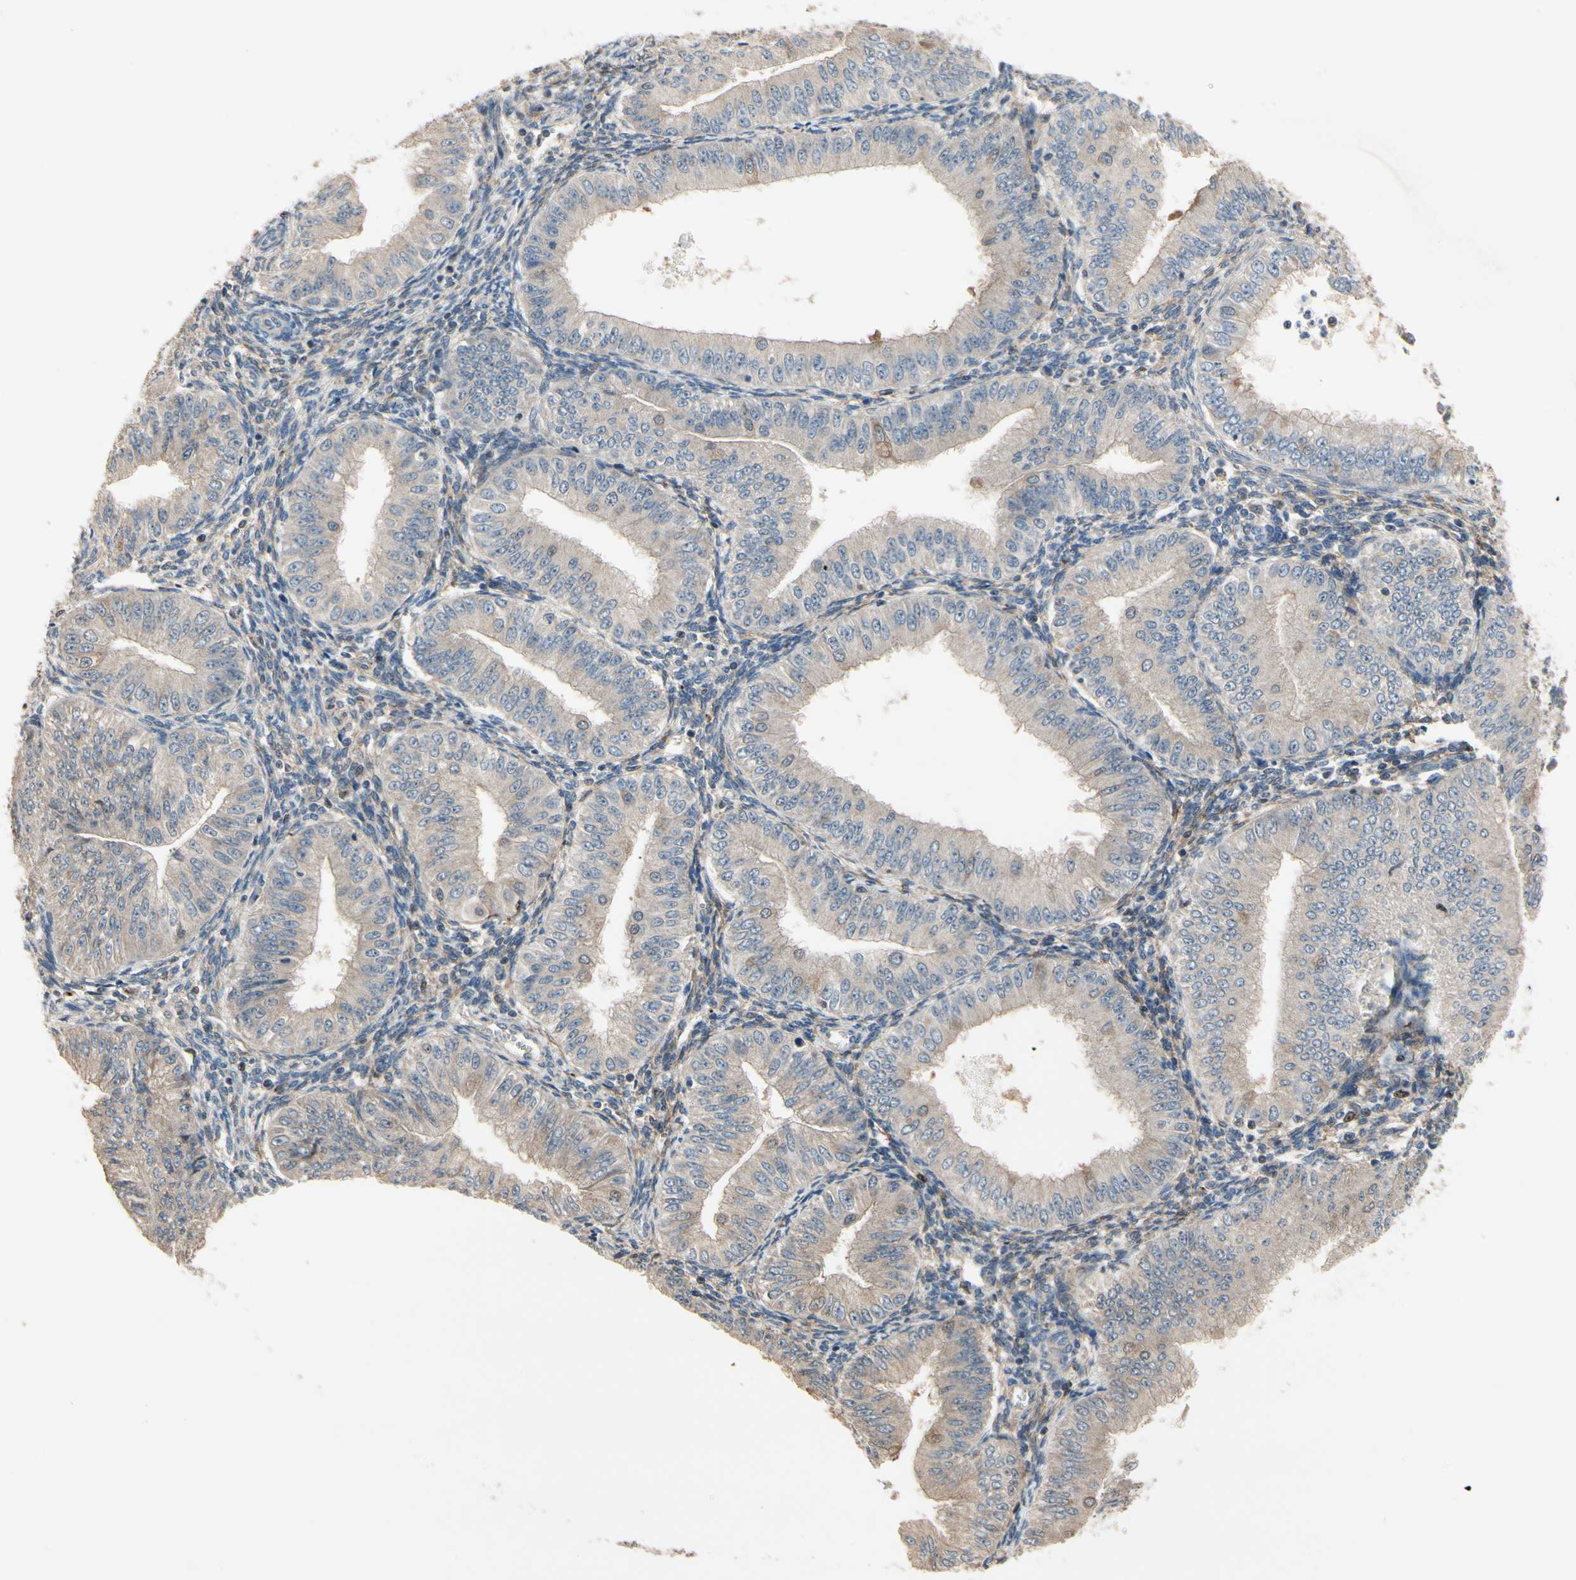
{"staining": {"intensity": "weak", "quantity": "25%-75%", "location": "cytoplasmic/membranous"}, "tissue": "endometrial cancer", "cell_type": "Tumor cells", "image_type": "cancer", "snomed": [{"axis": "morphology", "description": "Normal tissue, NOS"}, {"axis": "morphology", "description": "Adenocarcinoma, NOS"}, {"axis": "topography", "description": "Endometrium"}], "caption": "Tumor cells exhibit low levels of weak cytoplasmic/membranous expression in about 25%-75% of cells in endometrial cancer. (Brightfield microscopy of DAB IHC at high magnification).", "gene": "CGREF1", "patient": {"sex": "female", "age": 53}}